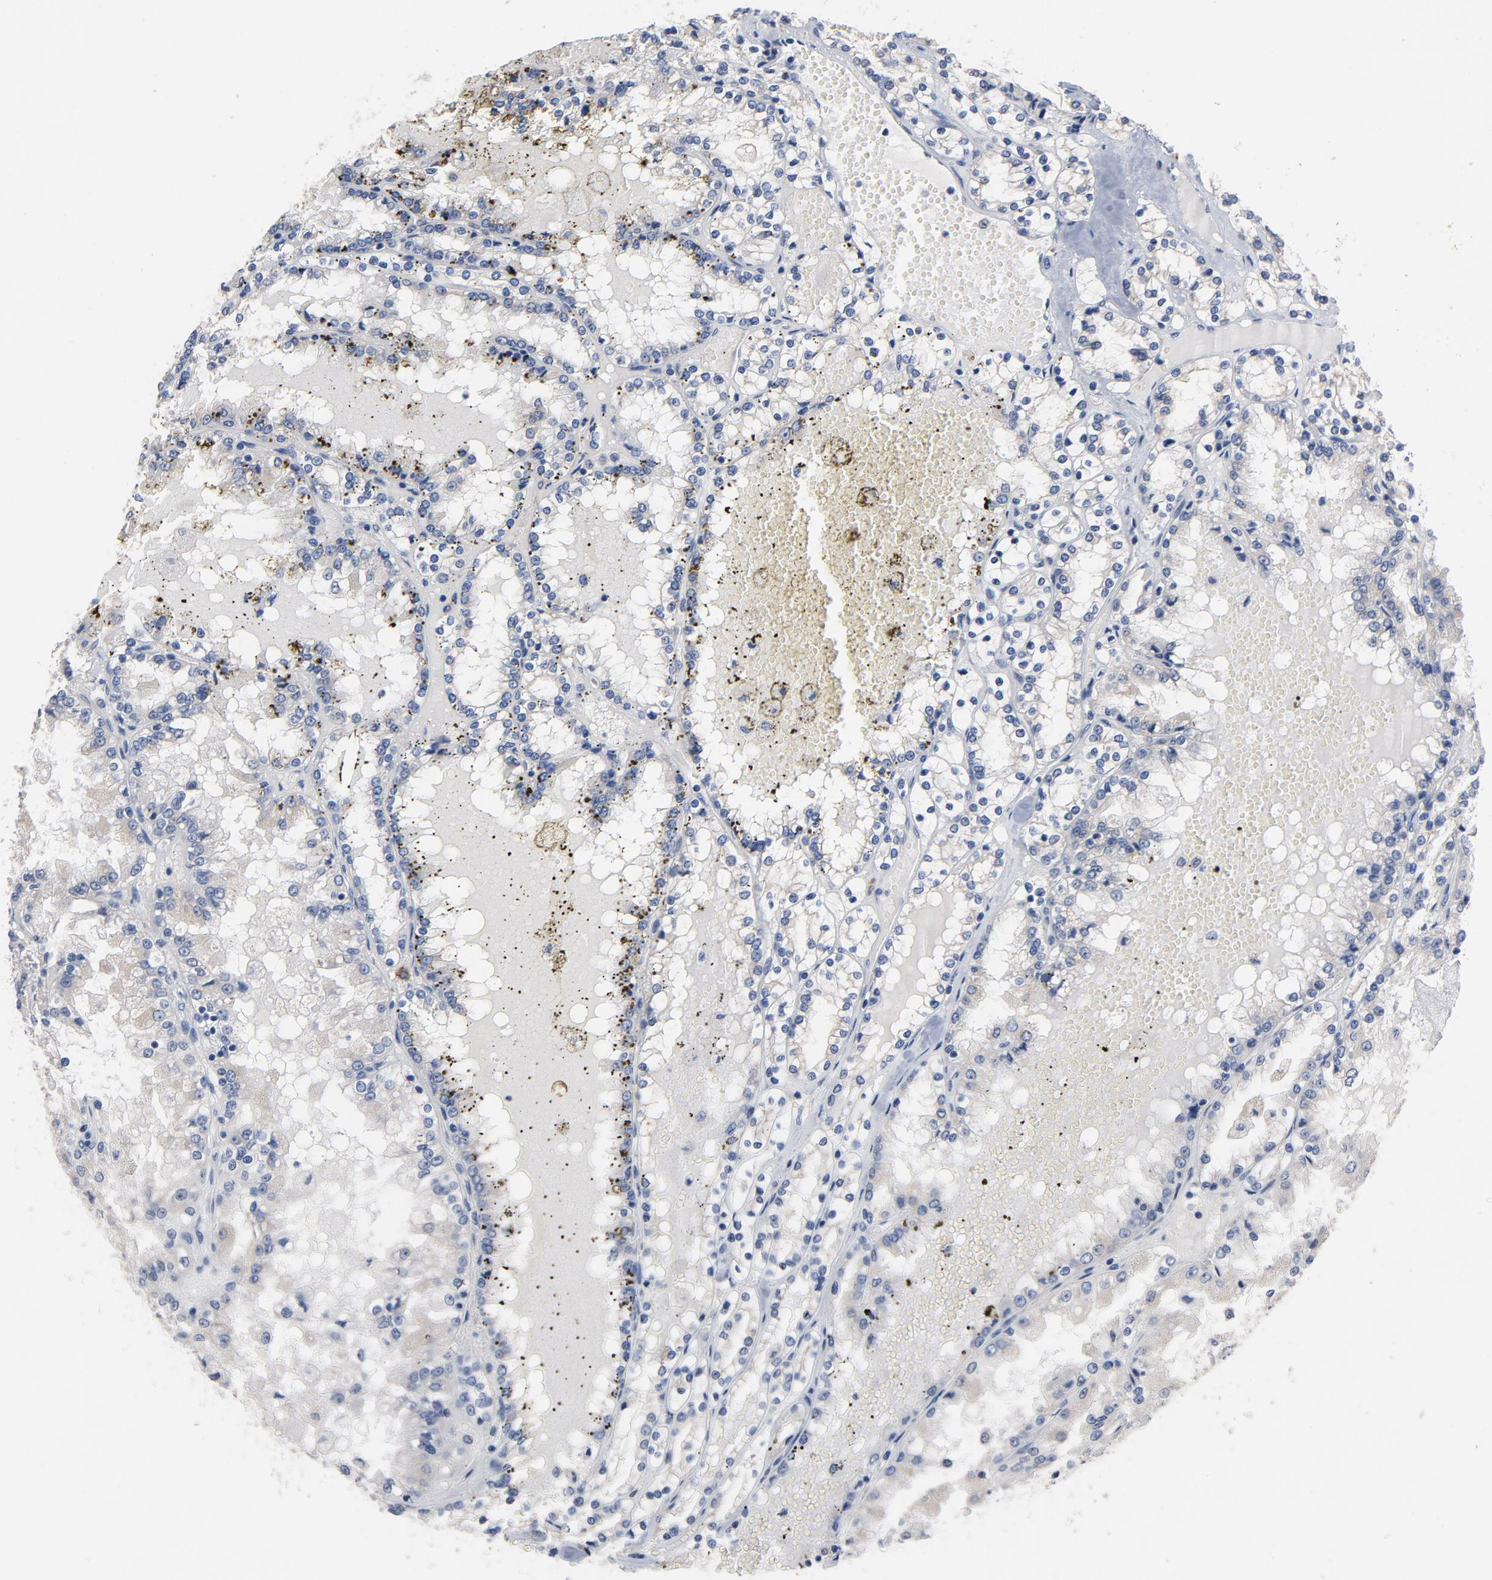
{"staining": {"intensity": "negative", "quantity": "none", "location": "none"}, "tissue": "renal cancer", "cell_type": "Tumor cells", "image_type": "cancer", "snomed": [{"axis": "morphology", "description": "Adenocarcinoma, NOS"}, {"axis": "topography", "description": "Kidney"}], "caption": "Tumor cells show no significant expression in renal cancer (adenocarcinoma).", "gene": "TLR4", "patient": {"sex": "female", "age": 56}}